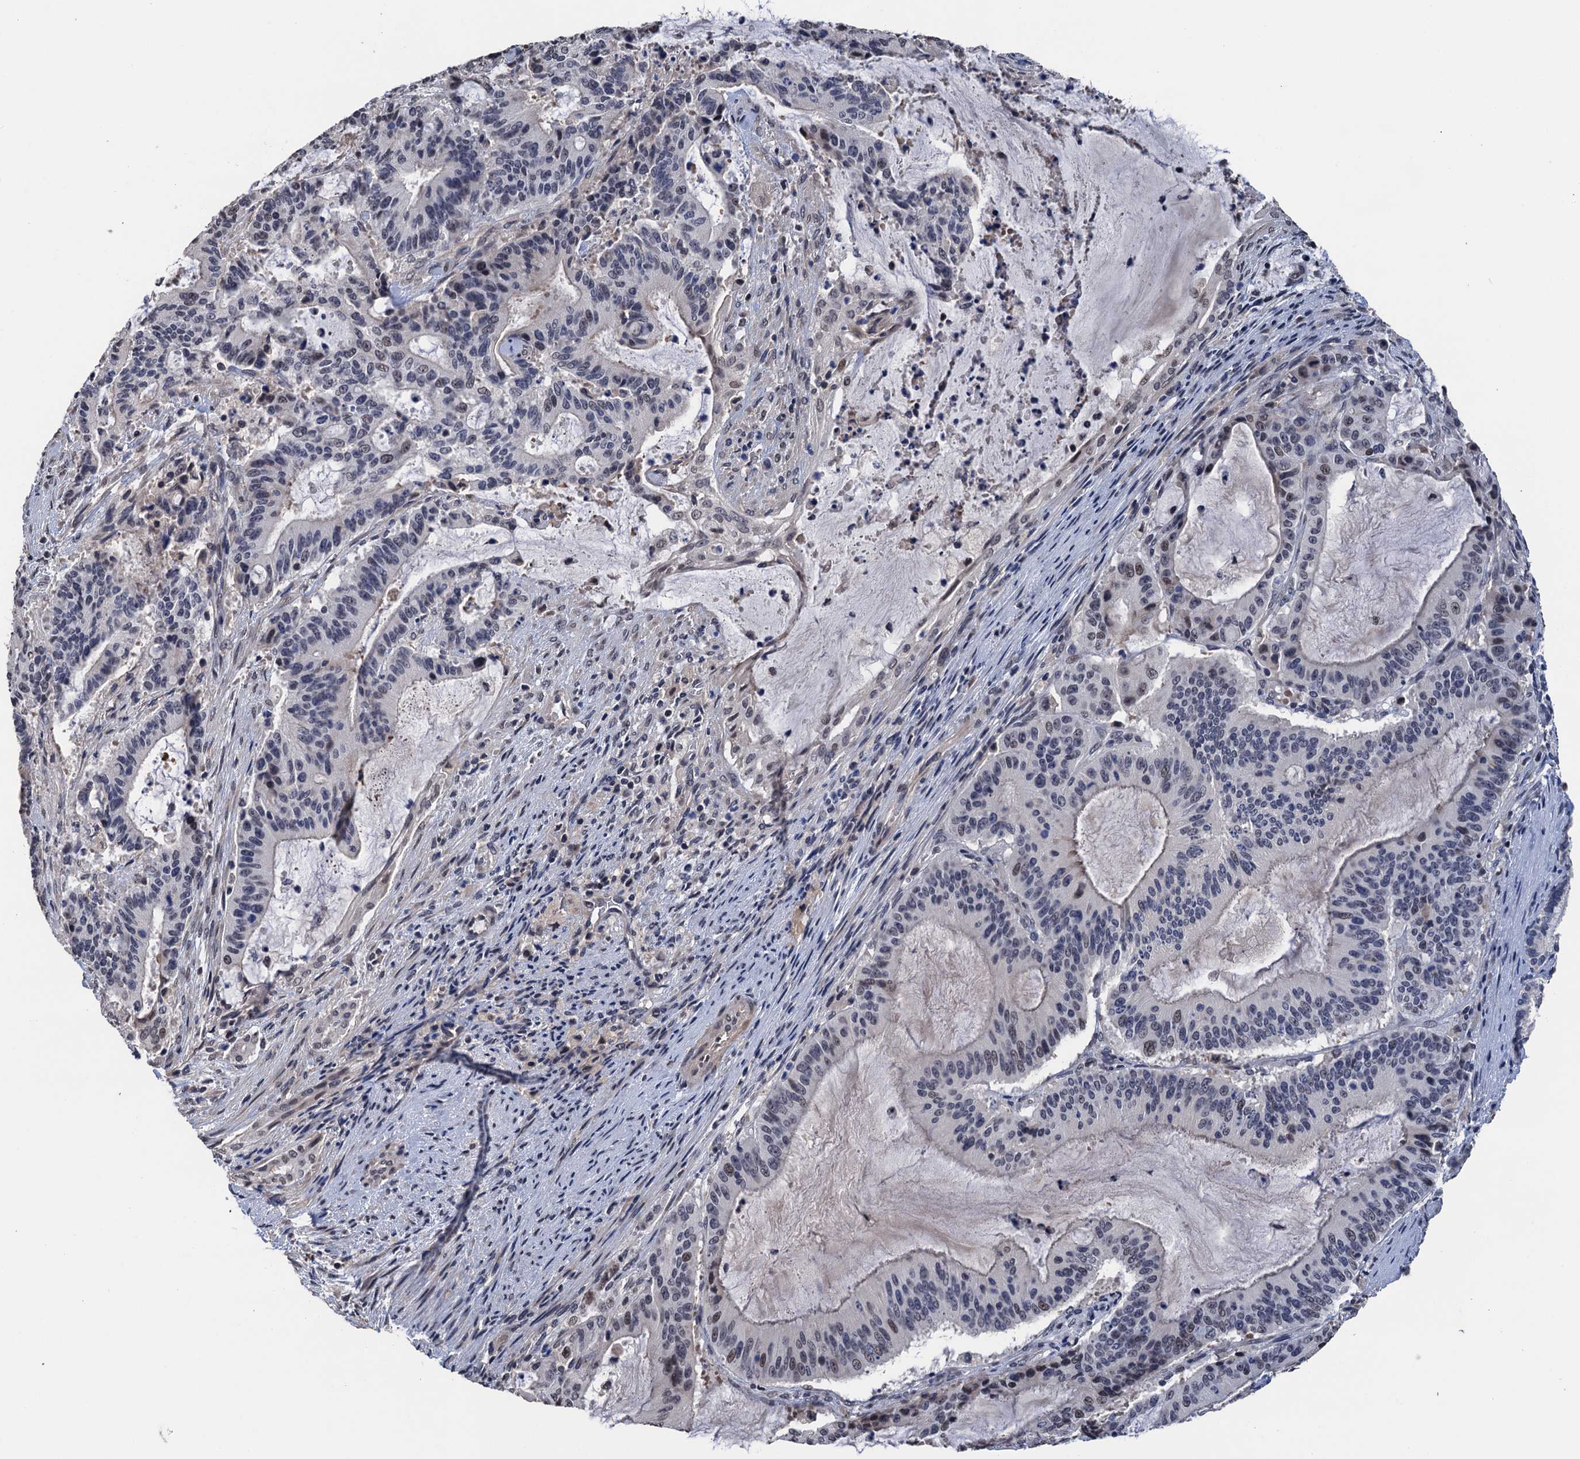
{"staining": {"intensity": "weak", "quantity": "<25%", "location": "nuclear"}, "tissue": "liver cancer", "cell_type": "Tumor cells", "image_type": "cancer", "snomed": [{"axis": "morphology", "description": "Normal tissue, NOS"}, {"axis": "morphology", "description": "Cholangiocarcinoma"}, {"axis": "topography", "description": "Liver"}, {"axis": "topography", "description": "Peripheral nerve tissue"}], "caption": "Micrograph shows no significant protein positivity in tumor cells of liver cholangiocarcinoma.", "gene": "ART5", "patient": {"sex": "female", "age": 73}}